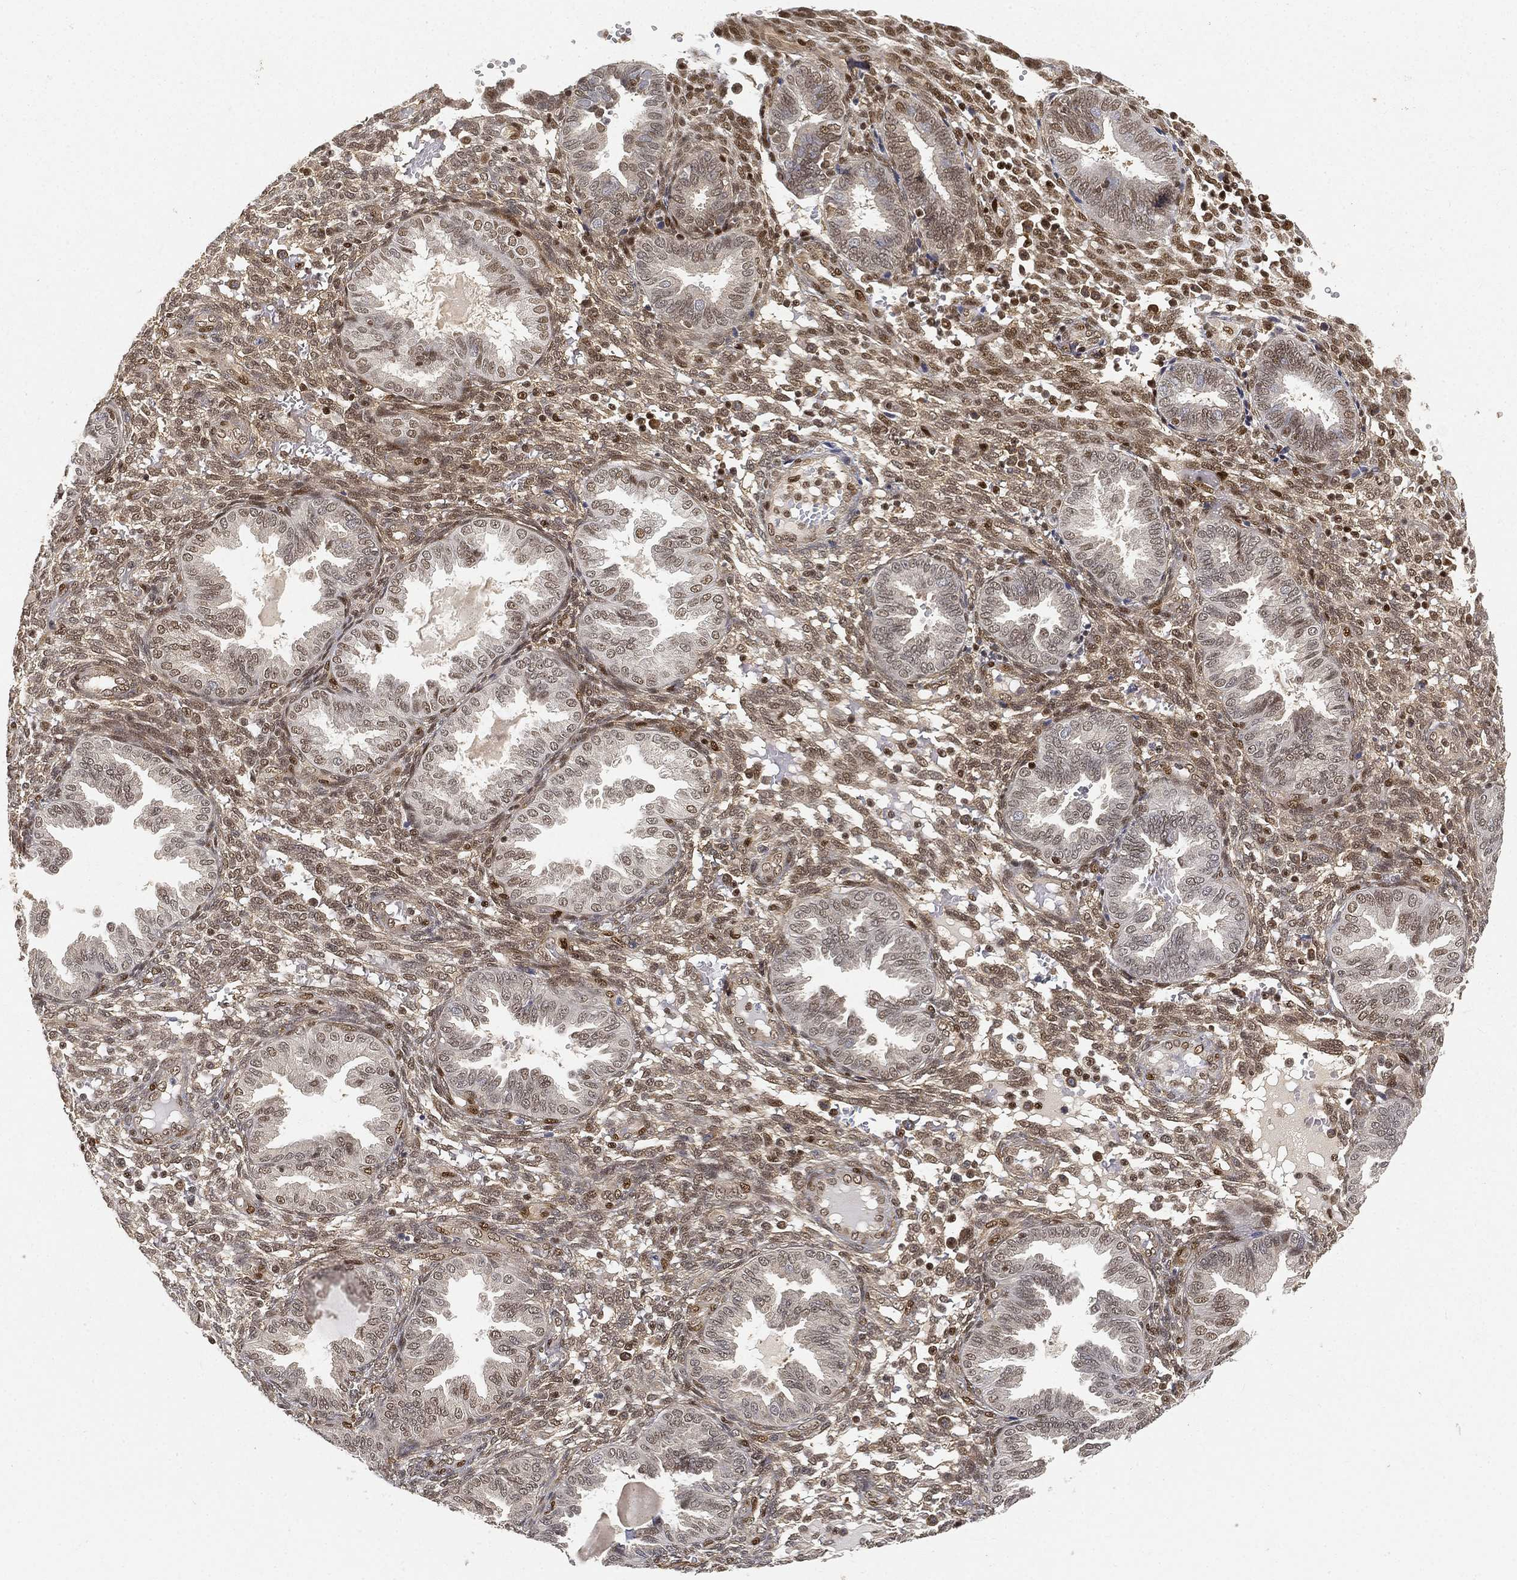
{"staining": {"intensity": "moderate", "quantity": "25%-75%", "location": "nuclear"}, "tissue": "endometrium", "cell_type": "Cells in endometrial stroma", "image_type": "normal", "snomed": [{"axis": "morphology", "description": "Normal tissue, NOS"}, {"axis": "topography", "description": "Endometrium"}], "caption": "IHC staining of benign endometrium, which displays medium levels of moderate nuclear positivity in about 25%-75% of cells in endometrial stroma indicating moderate nuclear protein expression. The staining was performed using DAB (3,3'-diaminobenzidine) (brown) for protein detection and nuclei were counterstained in hematoxylin (blue).", "gene": "CRTC3", "patient": {"sex": "female", "age": 42}}